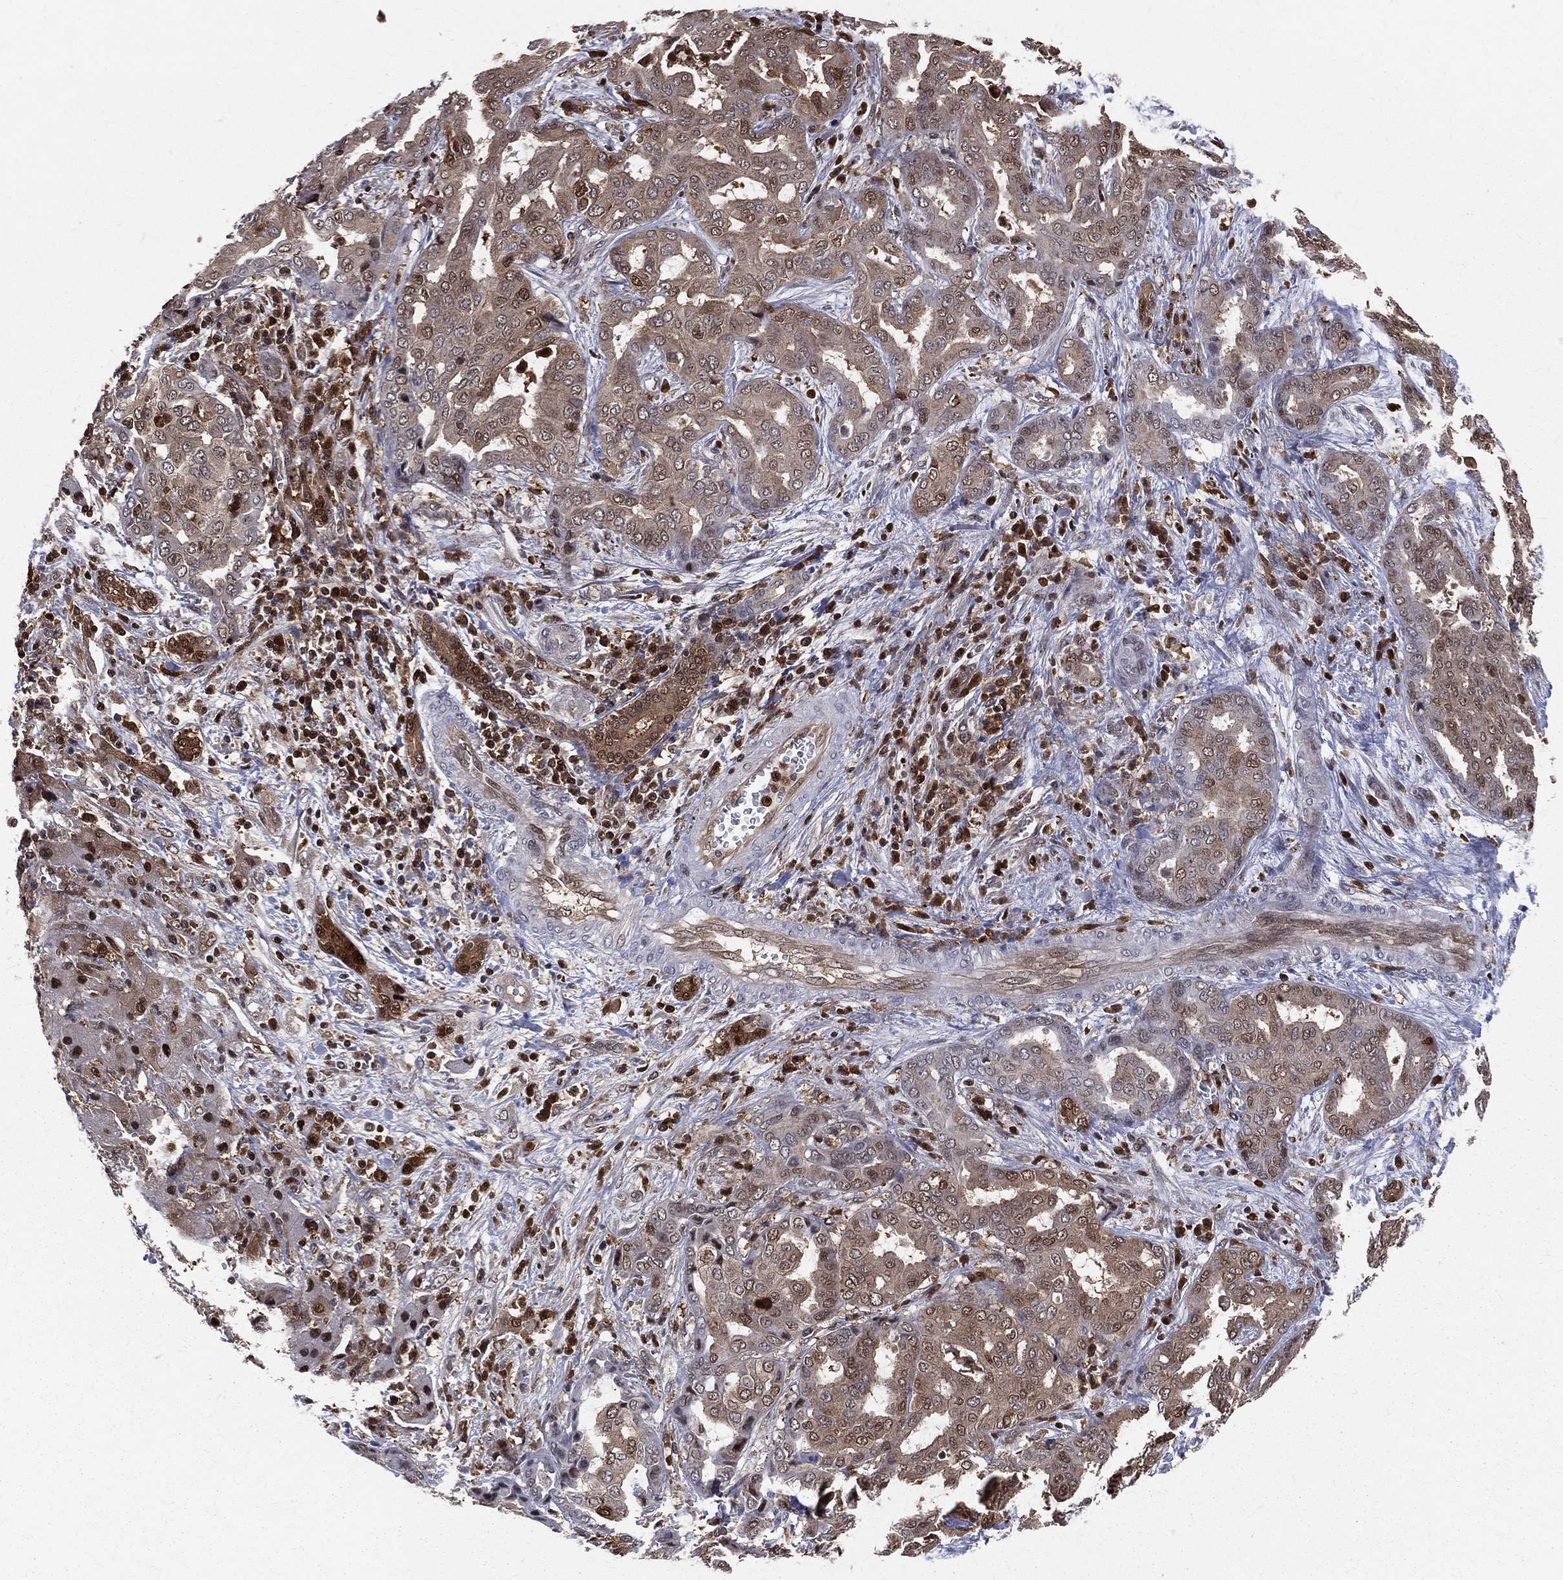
{"staining": {"intensity": "moderate", "quantity": "25%-75%", "location": "cytoplasmic/membranous,nuclear"}, "tissue": "liver cancer", "cell_type": "Tumor cells", "image_type": "cancer", "snomed": [{"axis": "morphology", "description": "Cholangiocarcinoma"}, {"axis": "topography", "description": "Liver"}], "caption": "Cholangiocarcinoma (liver) was stained to show a protein in brown. There is medium levels of moderate cytoplasmic/membranous and nuclear expression in about 25%-75% of tumor cells. The staining is performed using DAB (3,3'-diaminobenzidine) brown chromogen to label protein expression. The nuclei are counter-stained blue using hematoxylin.", "gene": "ENO1", "patient": {"sex": "female", "age": 64}}